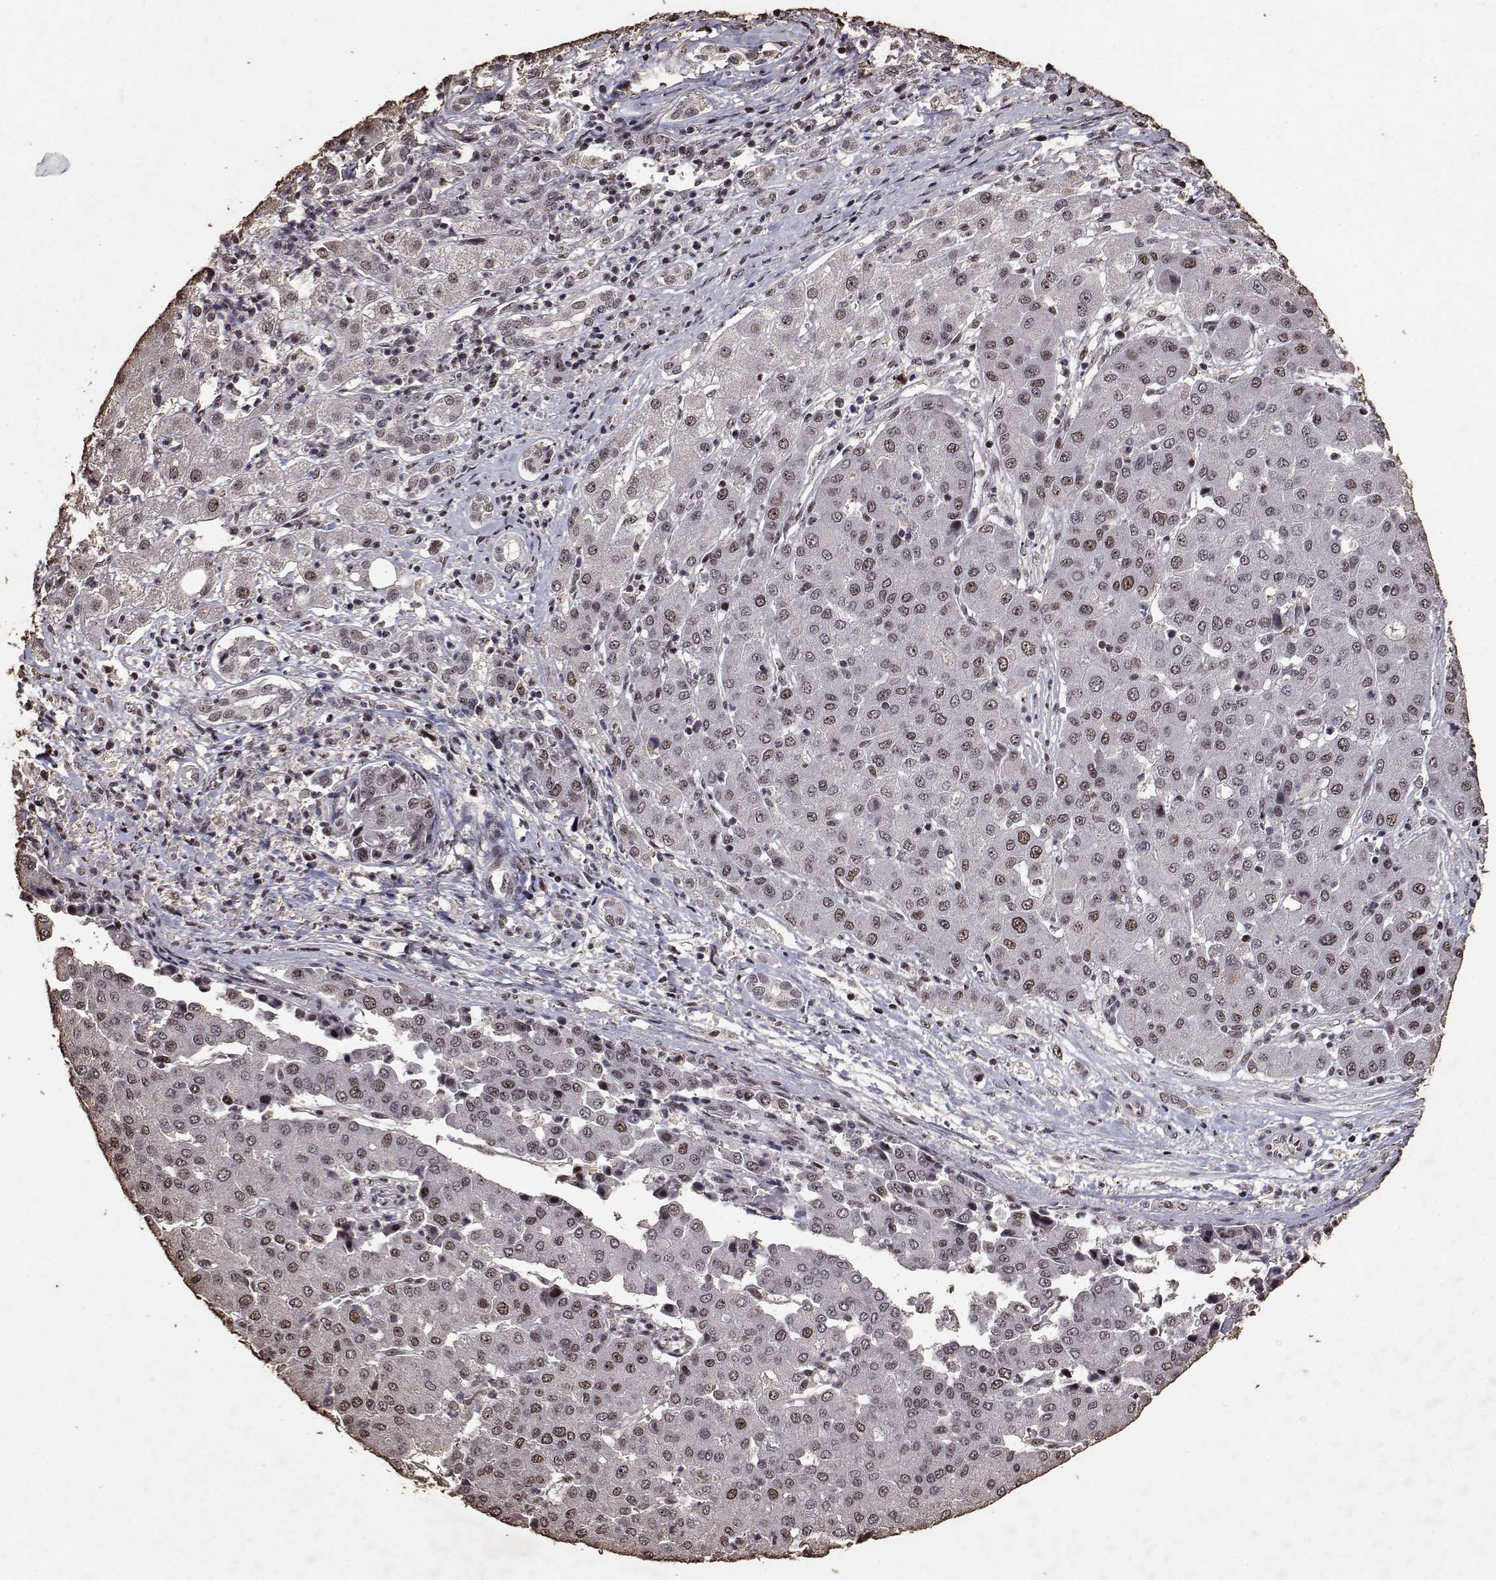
{"staining": {"intensity": "weak", "quantity": ">75%", "location": "nuclear"}, "tissue": "liver cancer", "cell_type": "Tumor cells", "image_type": "cancer", "snomed": [{"axis": "morphology", "description": "Carcinoma, Hepatocellular, NOS"}, {"axis": "topography", "description": "Liver"}], "caption": "Immunohistochemistry (IHC) (DAB) staining of human liver hepatocellular carcinoma exhibits weak nuclear protein expression in approximately >75% of tumor cells.", "gene": "TOE1", "patient": {"sex": "male", "age": 65}}